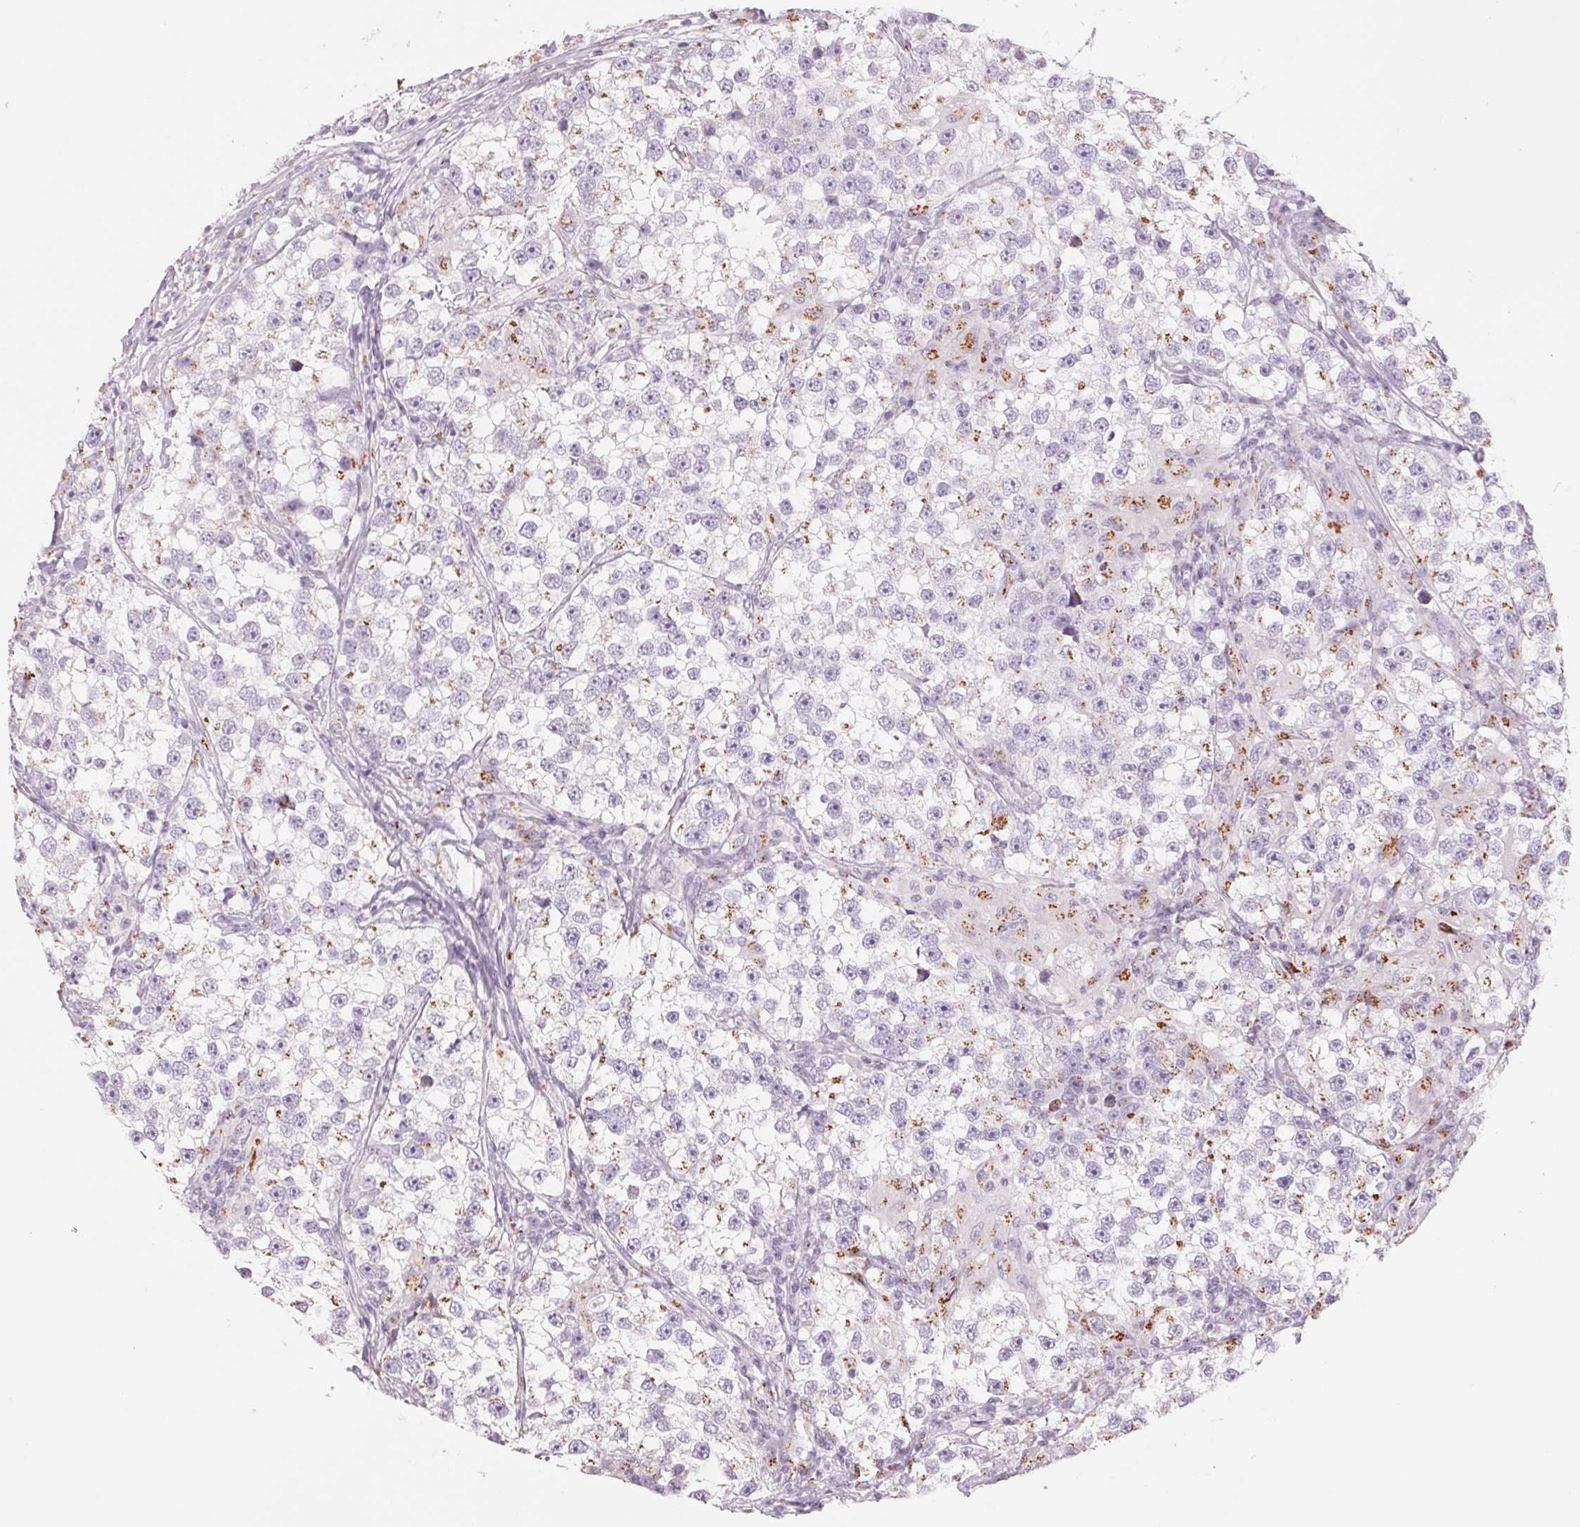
{"staining": {"intensity": "moderate", "quantity": "25%-75%", "location": "cytoplasmic/membranous"}, "tissue": "testis cancer", "cell_type": "Tumor cells", "image_type": "cancer", "snomed": [{"axis": "morphology", "description": "Seminoma, NOS"}, {"axis": "topography", "description": "Testis"}], "caption": "An immunohistochemistry (IHC) histopathology image of neoplastic tissue is shown. Protein staining in brown highlights moderate cytoplasmic/membranous positivity in testis cancer within tumor cells.", "gene": "GALNT7", "patient": {"sex": "male", "age": 46}}